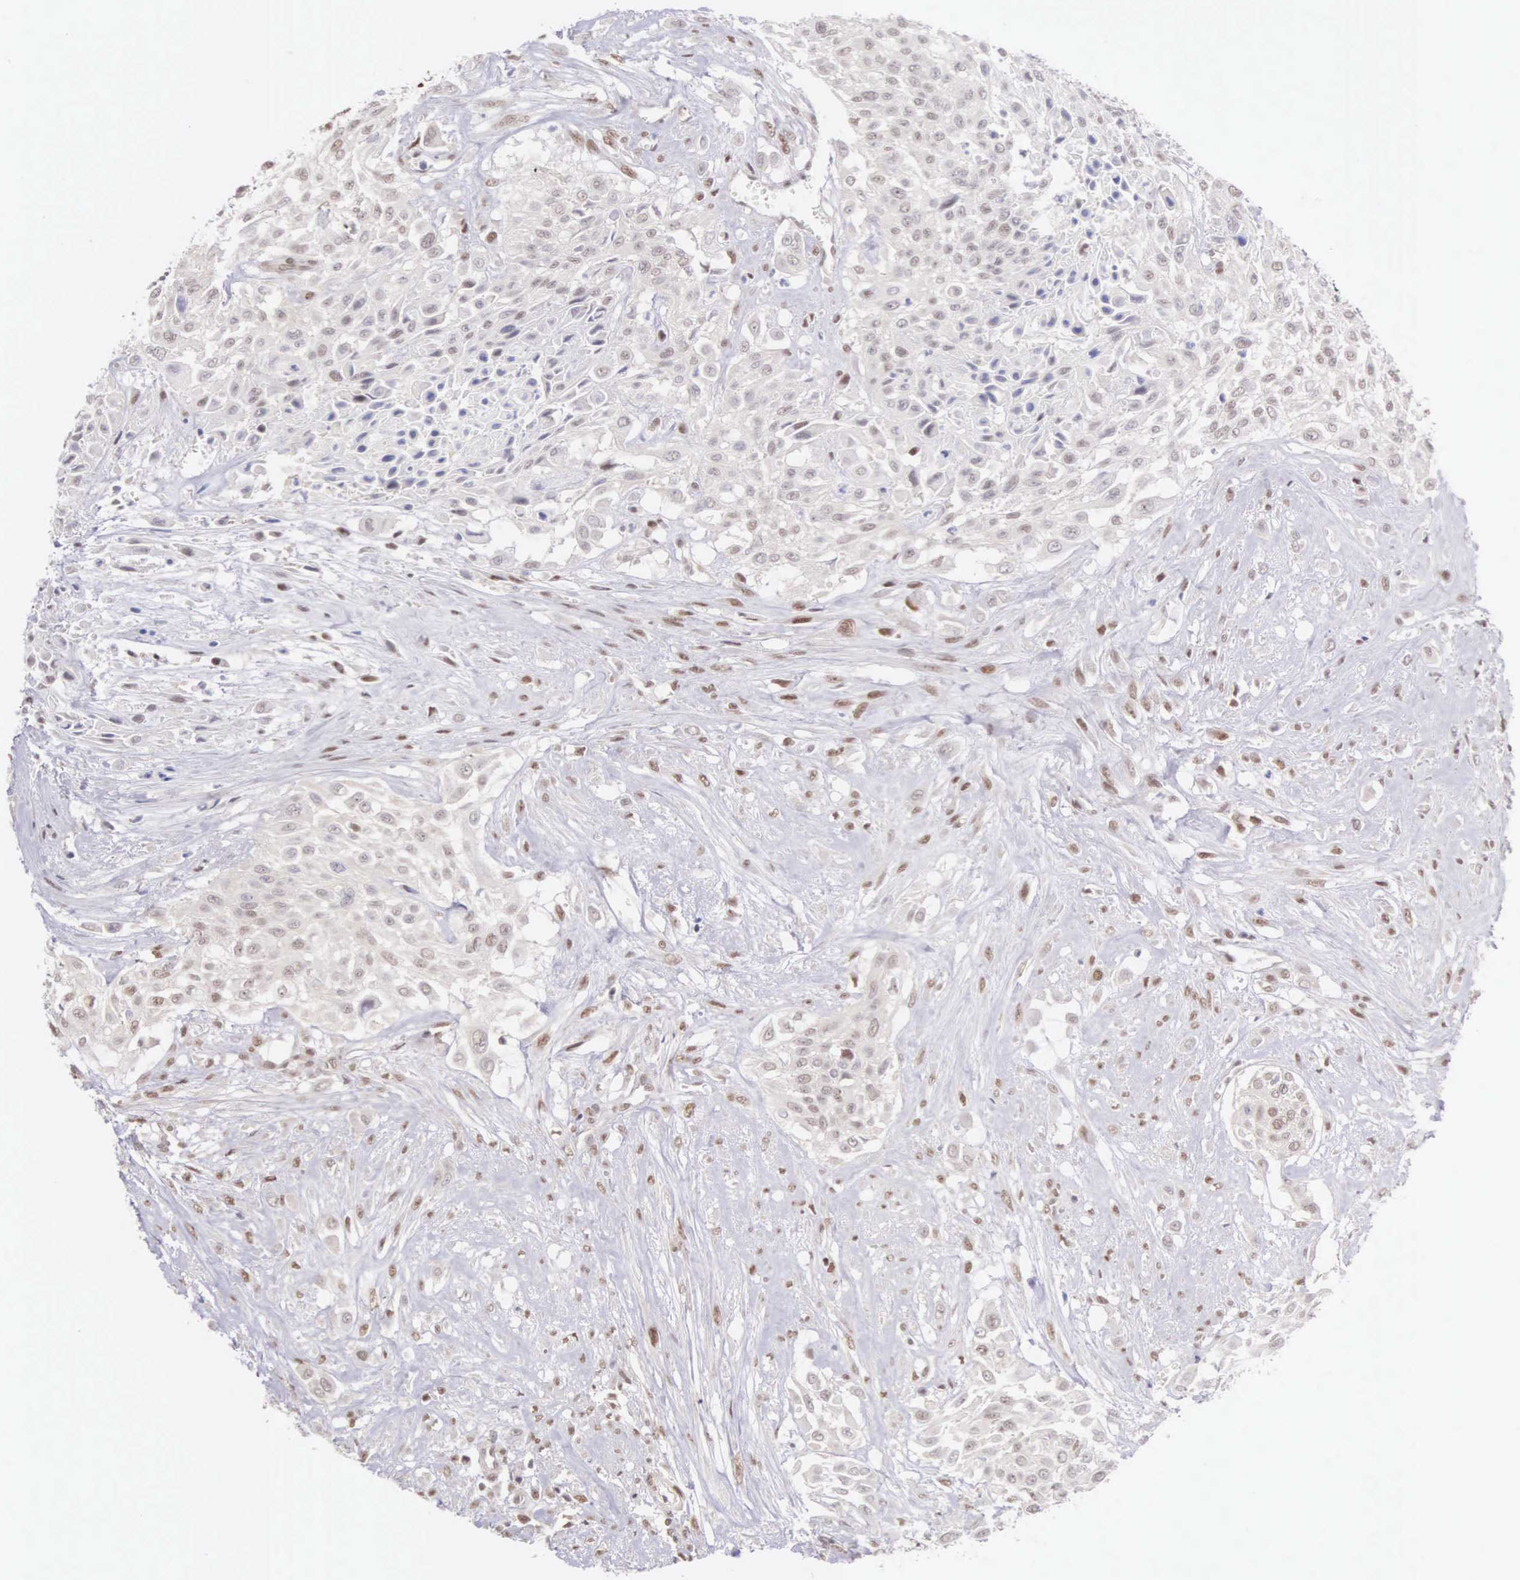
{"staining": {"intensity": "weak", "quantity": "25%-75%", "location": "nuclear"}, "tissue": "urothelial cancer", "cell_type": "Tumor cells", "image_type": "cancer", "snomed": [{"axis": "morphology", "description": "Urothelial carcinoma, High grade"}, {"axis": "topography", "description": "Urinary bladder"}], "caption": "Protein expression analysis of human urothelial carcinoma (high-grade) reveals weak nuclear positivity in approximately 25%-75% of tumor cells.", "gene": "CCDC117", "patient": {"sex": "male", "age": 57}}